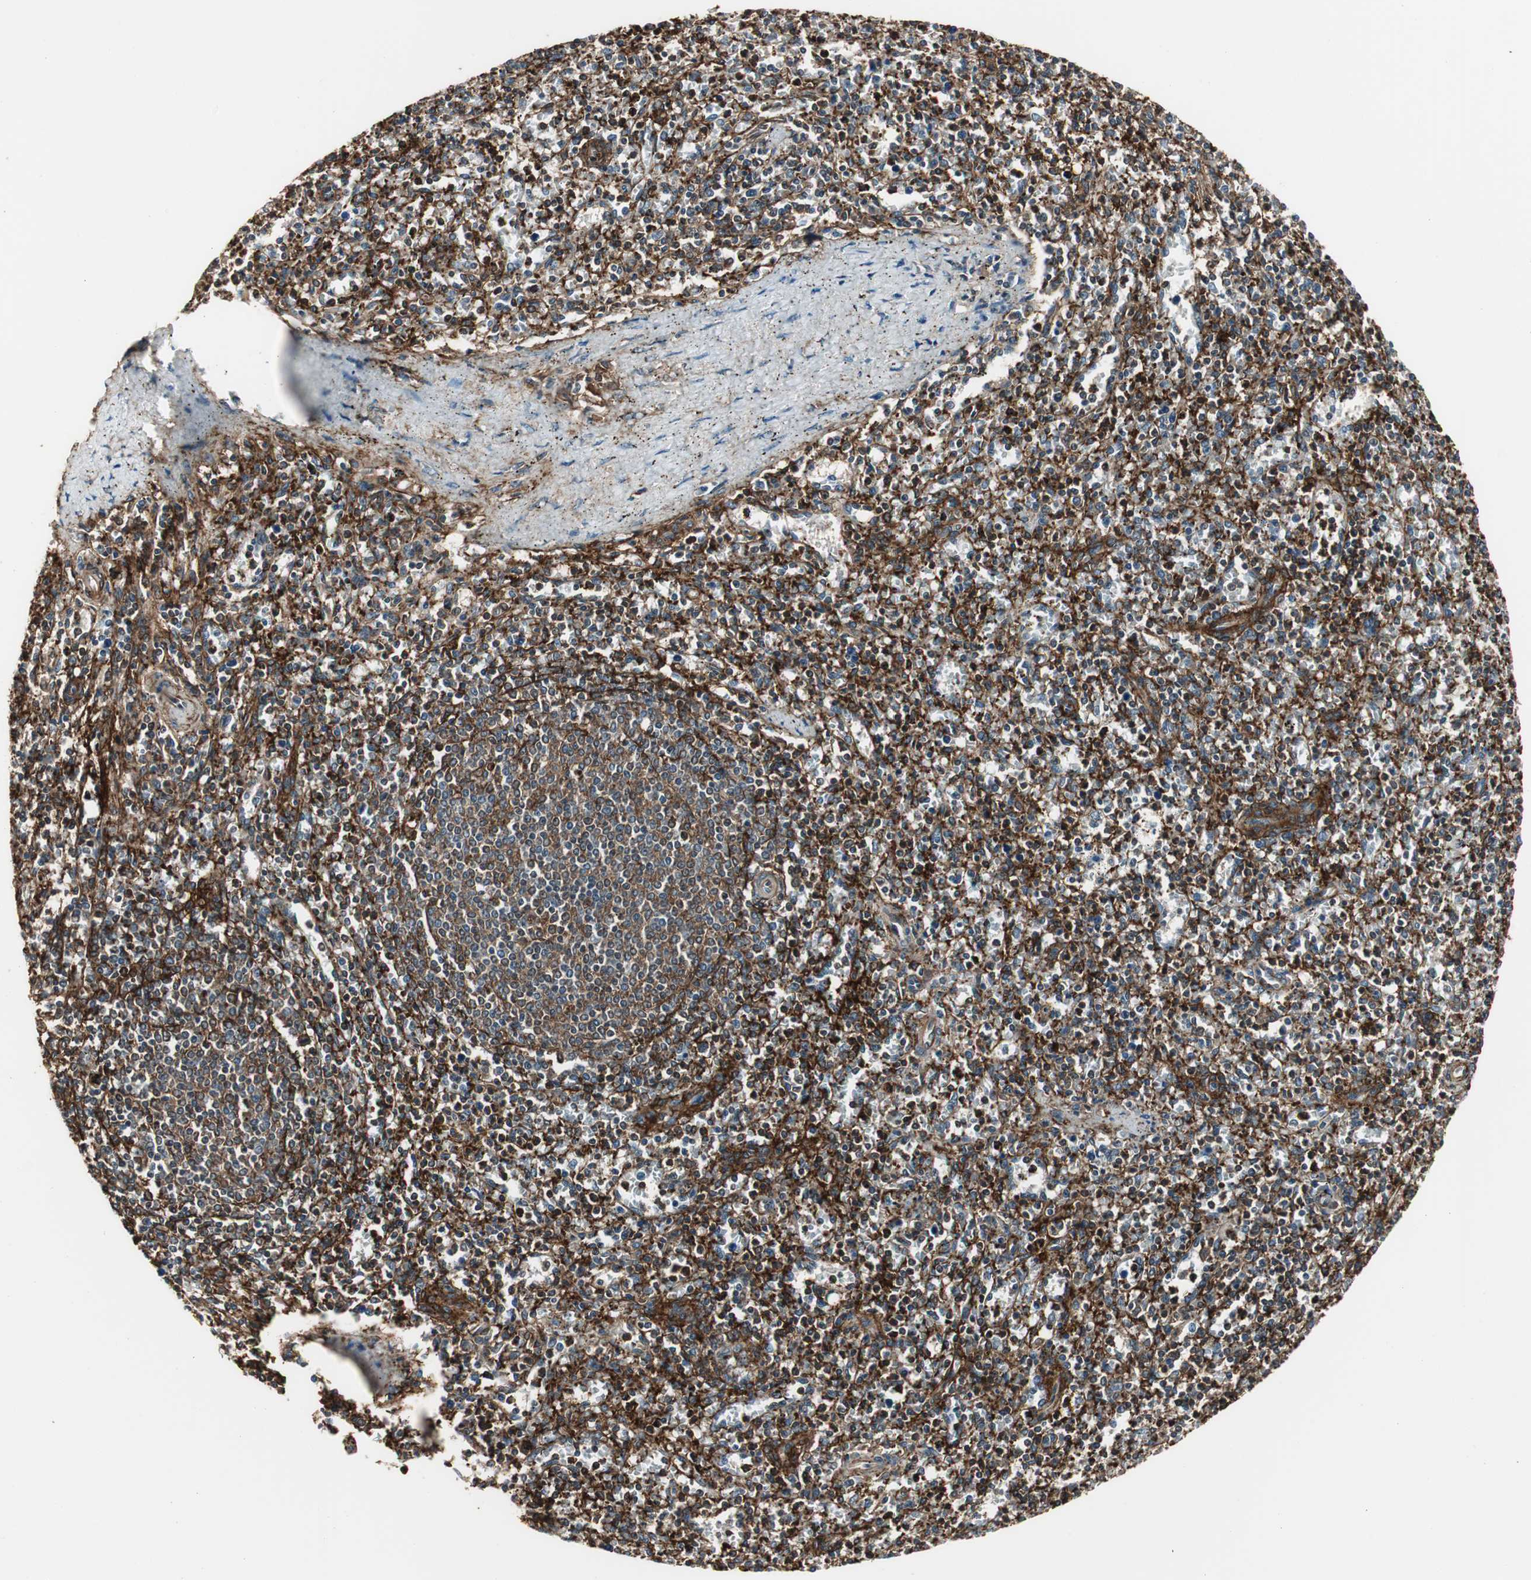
{"staining": {"intensity": "moderate", "quantity": ">75%", "location": "cytoplasmic/membranous"}, "tissue": "spleen", "cell_type": "Cells in red pulp", "image_type": "normal", "snomed": [{"axis": "morphology", "description": "Normal tissue, NOS"}, {"axis": "topography", "description": "Spleen"}], "caption": "Protein analysis of normal spleen exhibits moderate cytoplasmic/membranous expression in about >75% of cells in red pulp. Using DAB (3,3'-diaminobenzidine) (brown) and hematoxylin (blue) stains, captured at high magnification using brightfield microscopy.", "gene": "PTPN11", "patient": {"sex": "male", "age": 72}}